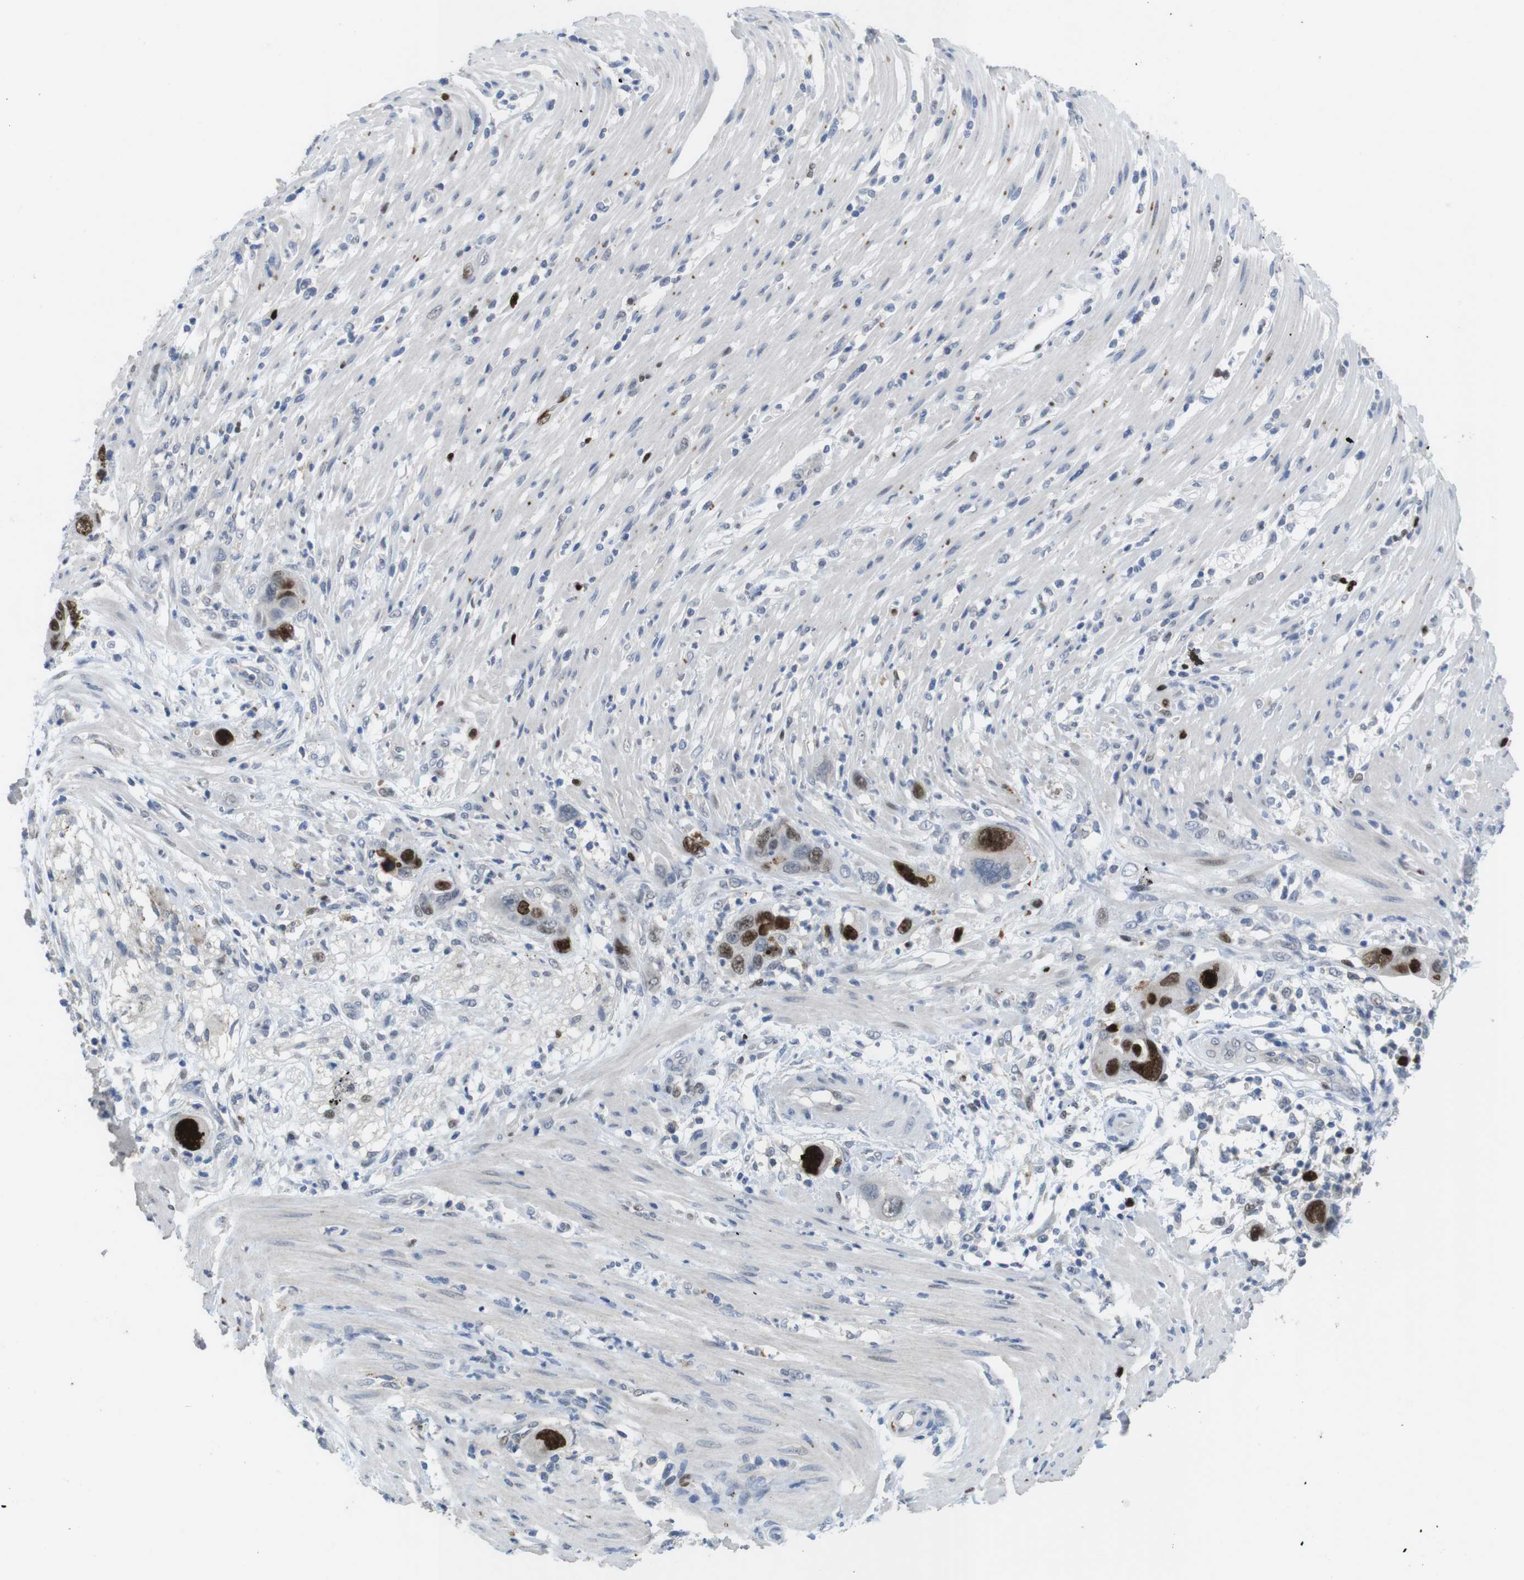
{"staining": {"intensity": "strong", "quantity": "25%-75%", "location": "nuclear"}, "tissue": "pancreatic cancer", "cell_type": "Tumor cells", "image_type": "cancer", "snomed": [{"axis": "morphology", "description": "Adenocarcinoma, NOS"}, {"axis": "topography", "description": "Pancreas"}], "caption": "High-power microscopy captured an immunohistochemistry (IHC) histopathology image of pancreatic adenocarcinoma, revealing strong nuclear staining in approximately 25%-75% of tumor cells.", "gene": "KPNA2", "patient": {"sex": "female", "age": 71}}